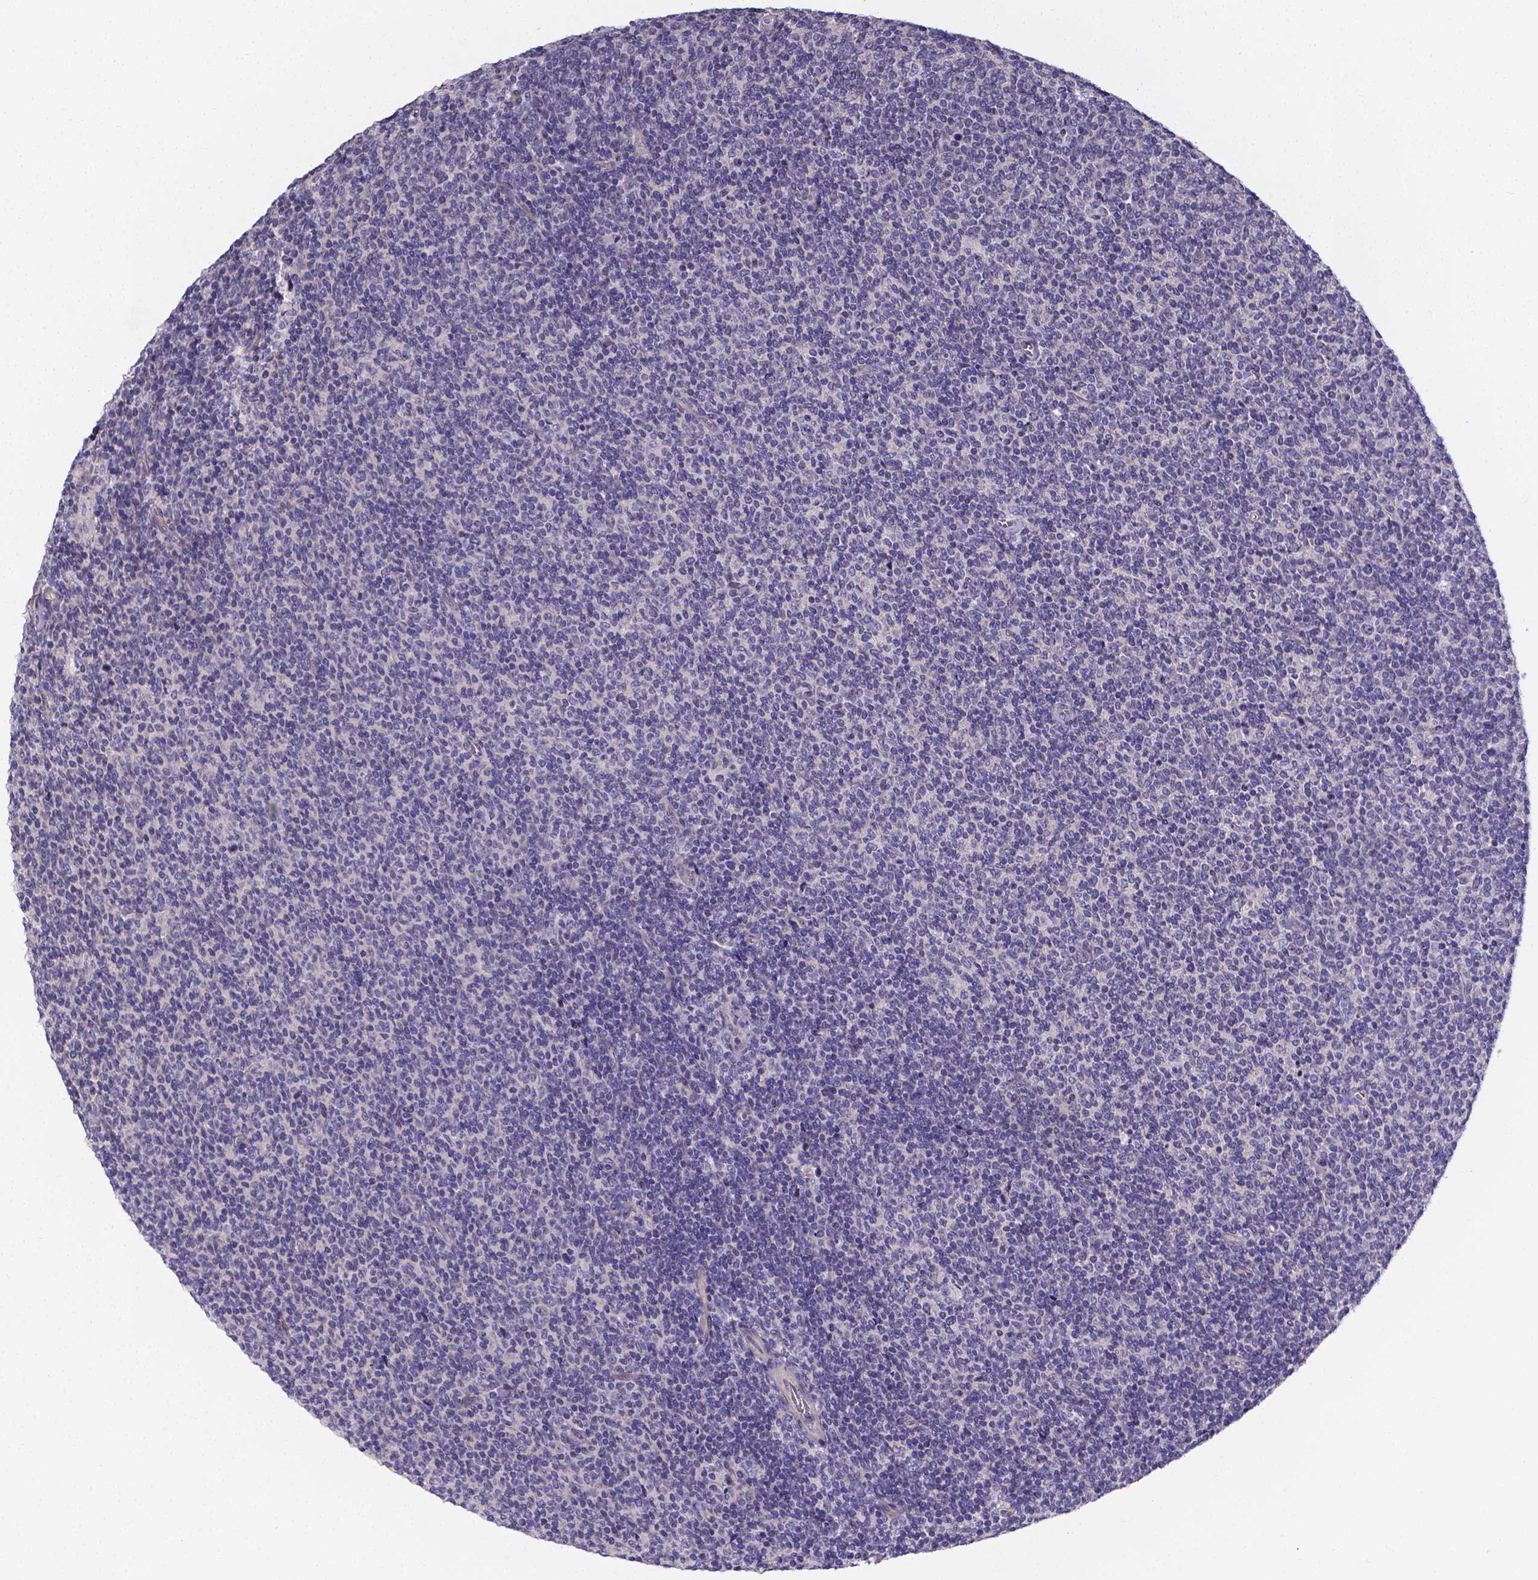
{"staining": {"intensity": "negative", "quantity": "none", "location": "none"}, "tissue": "lymphoma", "cell_type": "Tumor cells", "image_type": "cancer", "snomed": [{"axis": "morphology", "description": "Malignant lymphoma, non-Hodgkin's type, Low grade"}, {"axis": "topography", "description": "Lymph node"}], "caption": "Photomicrograph shows no protein staining in tumor cells of malignant lymphoma, non-Hodgkin's type (low-grade) tissue.", "gene": "CACNG8", "patient": {"sex": "male", "age": 52}}